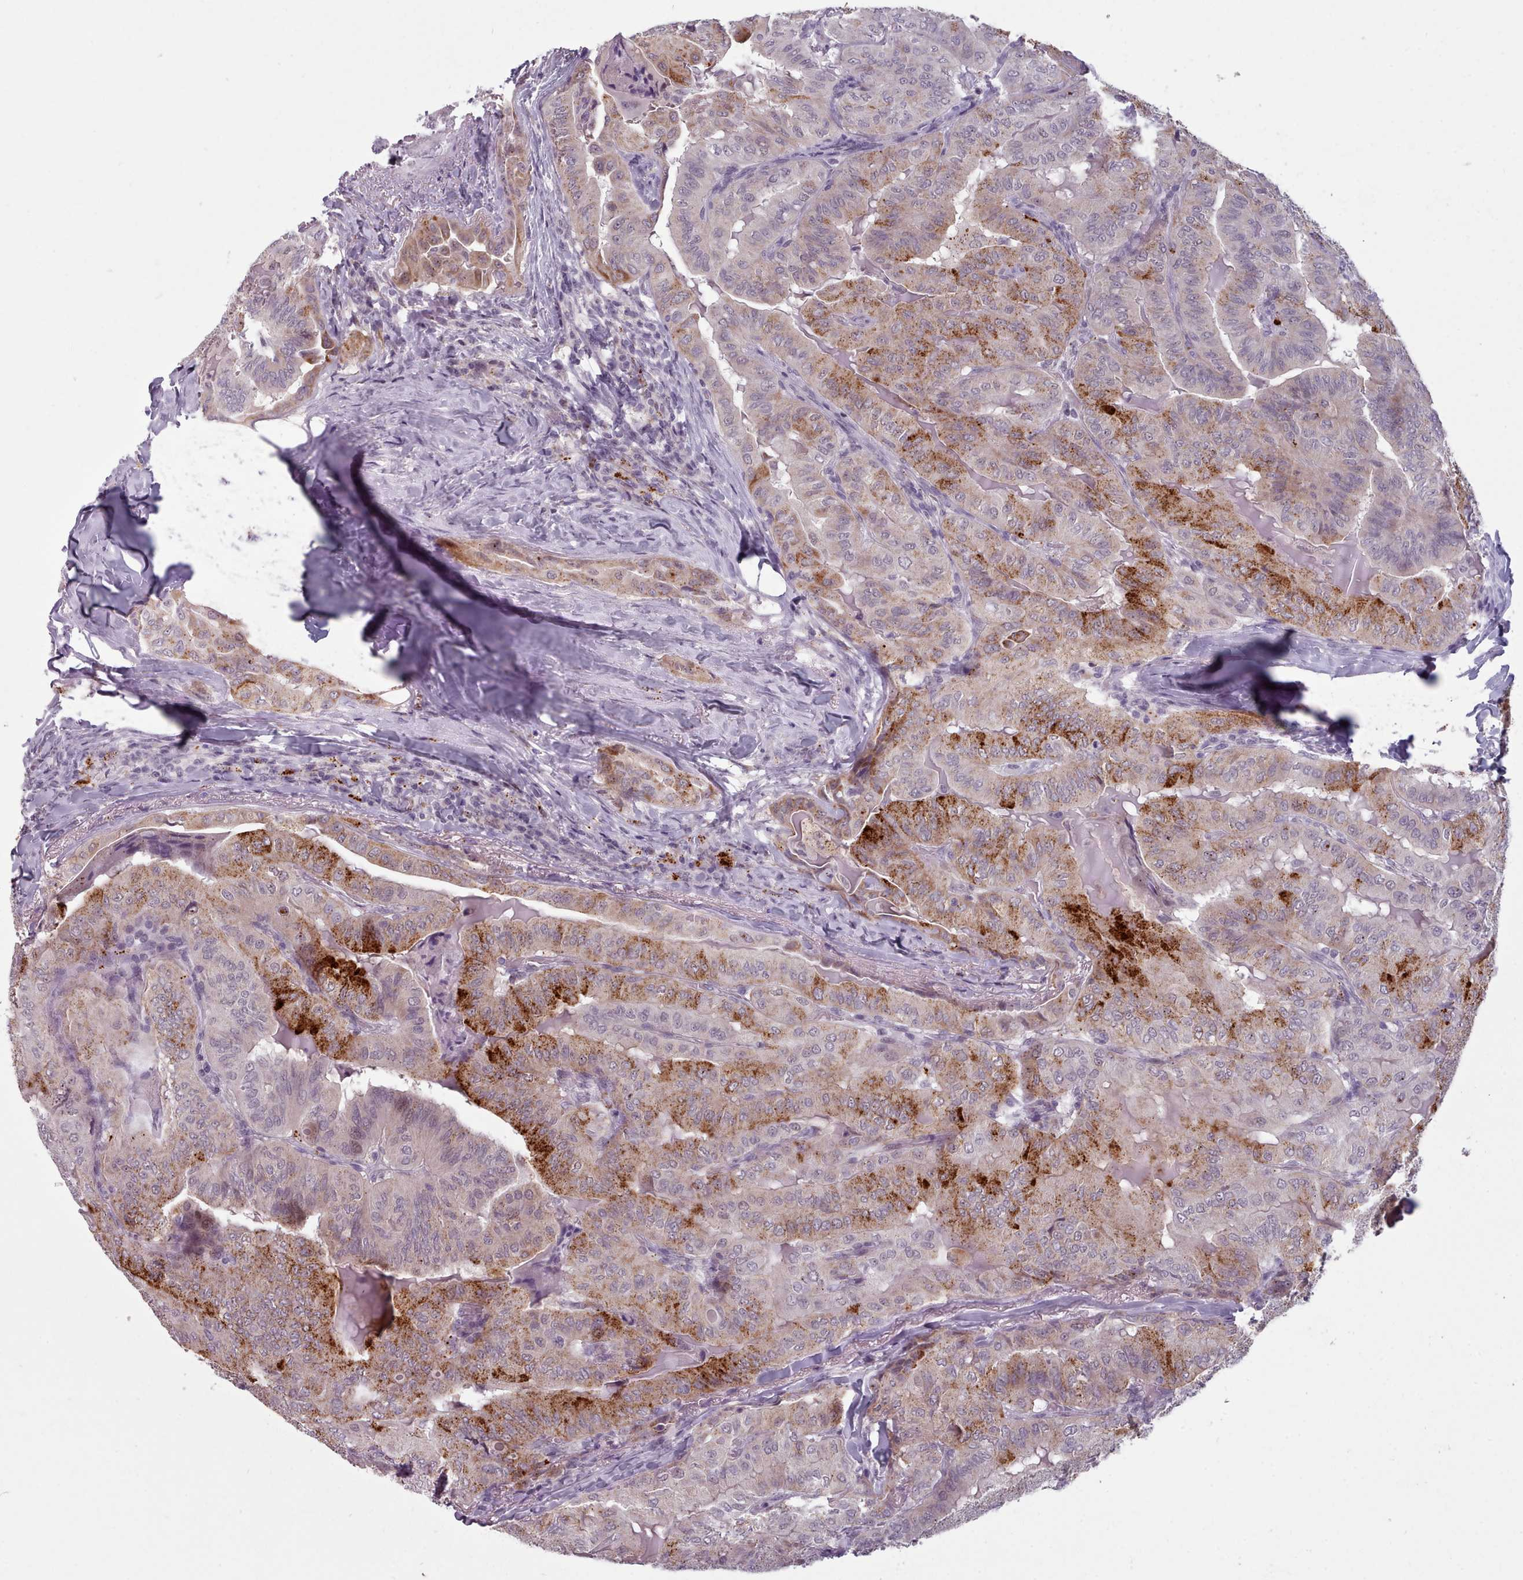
{"staining": {"intensity": "strong", "quantity": "25%-75%", "location": "cytoplasmic/membranous"}, "tissue": "thyroid cancer", "cell_type": "Tumor cells", "image_type": "cancer", "snomed": [{"axis": "morphology", "description": "Papillary adenocarcinoma, NOS"}, {"axis": "topography", "description": "Thyroid gland"}], "caption": "Papillary adenocarcinoma (thyroid) was stained to show a protein in brown. There is high levels of strong cytoplasmic/membranous expression in about 25%-75% of tumor cells.", "gene": "PBX4", "patient": {"sex": "female", "age": 68}}